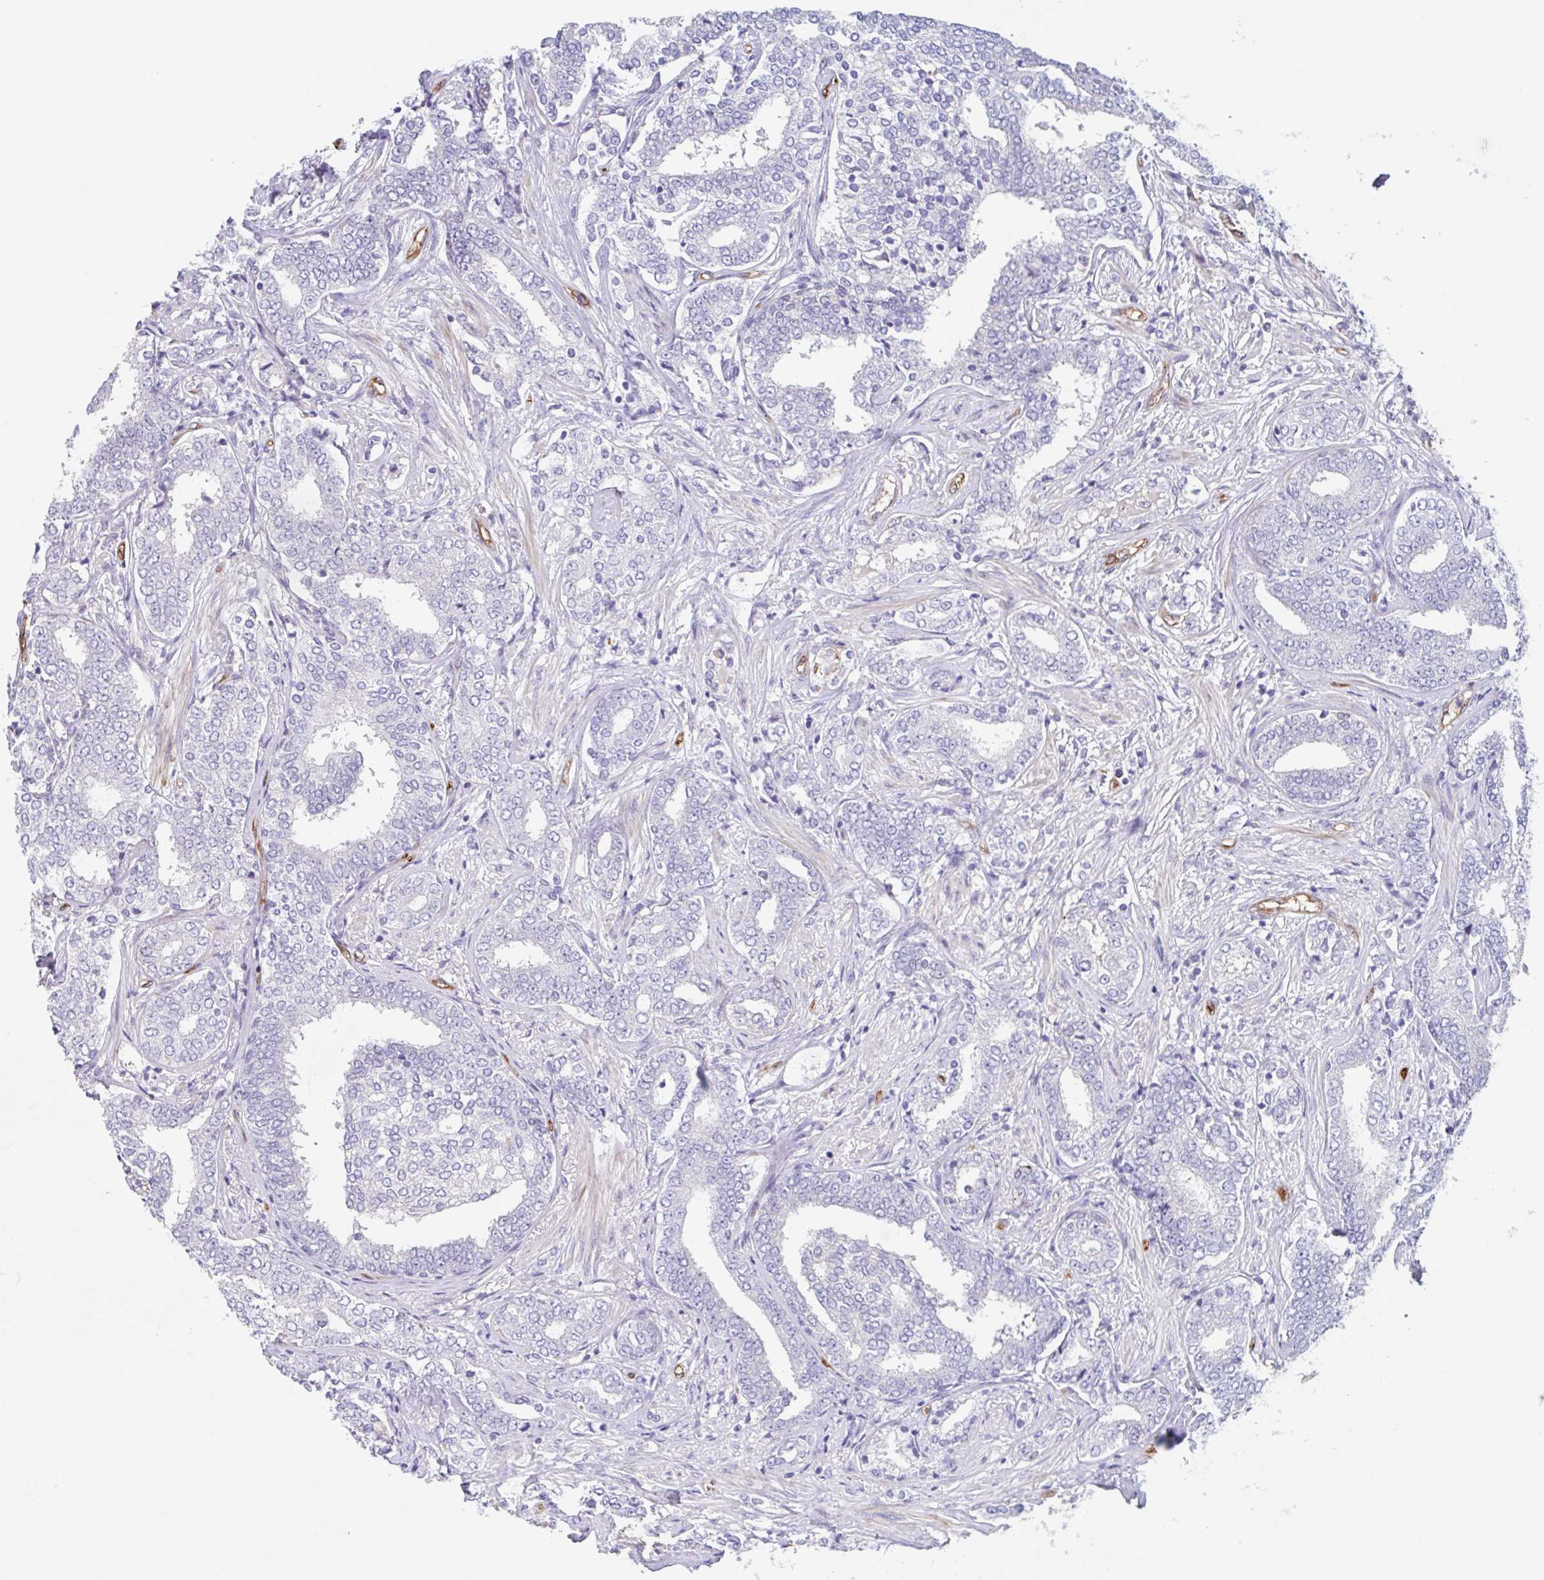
{"staining": {"intensity": "negative", "quantity": "none", "location": "none"}, "tissue": "prostate cancer", "cell_type": "Tumor cells", "image_type": "cancer", "snomed": [{"axis": "morphology", "description": "Adenocarcinoma, High grade"}, {"axis": "topography", "description": "Prostate"}], "caption": "Immunohistochemistry photomicrograph of neoplastic tissue: human high-grade adenocarcinoma (prostate) stained with DAB shows no significant protein positivity in tumor cells. (Brightfield microscopy of DAB immunohistochemistry at high magnification).", "gene": "EHD4", "patient": {"sex": "male", "age": 72}}